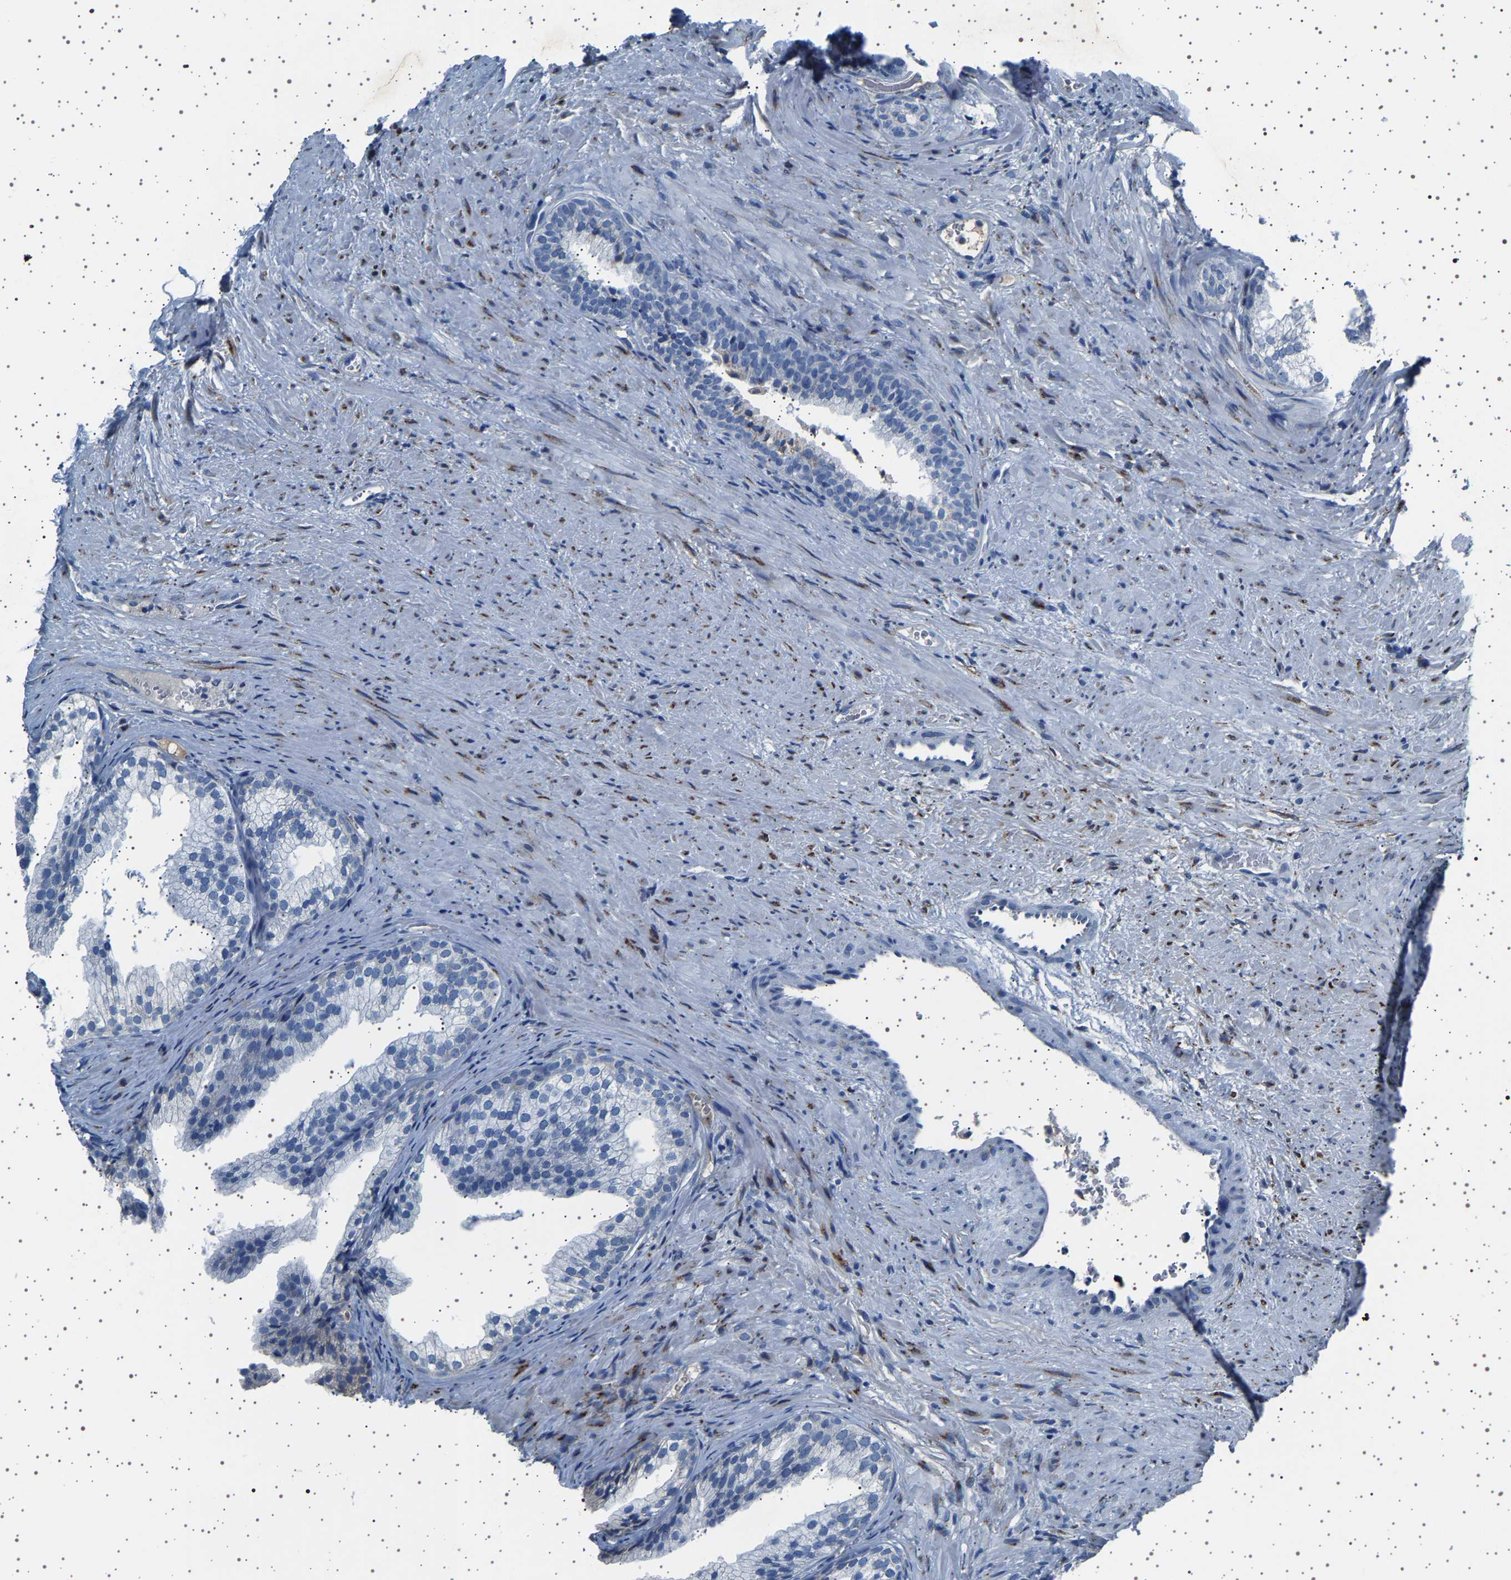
{"staining": {"intensity": "weak", "quantity": "<25%", "location": "cytoplasmic/membranous"}, "tissue": "prostate", "cell_type": "Glandular cells", "image_type": "normal", "snomed": [{"axis": "morphology", "description": "Normal tissue, NOS"}, {"axis": "topography", "description": "Prostate"}], "caption": "This is an immunohistochemistry histopathology image of unremarkable prostate. There is no positivity in glandular cells.", "gene": "FTCD", "patient": {"sex": "male", "age": 76}}